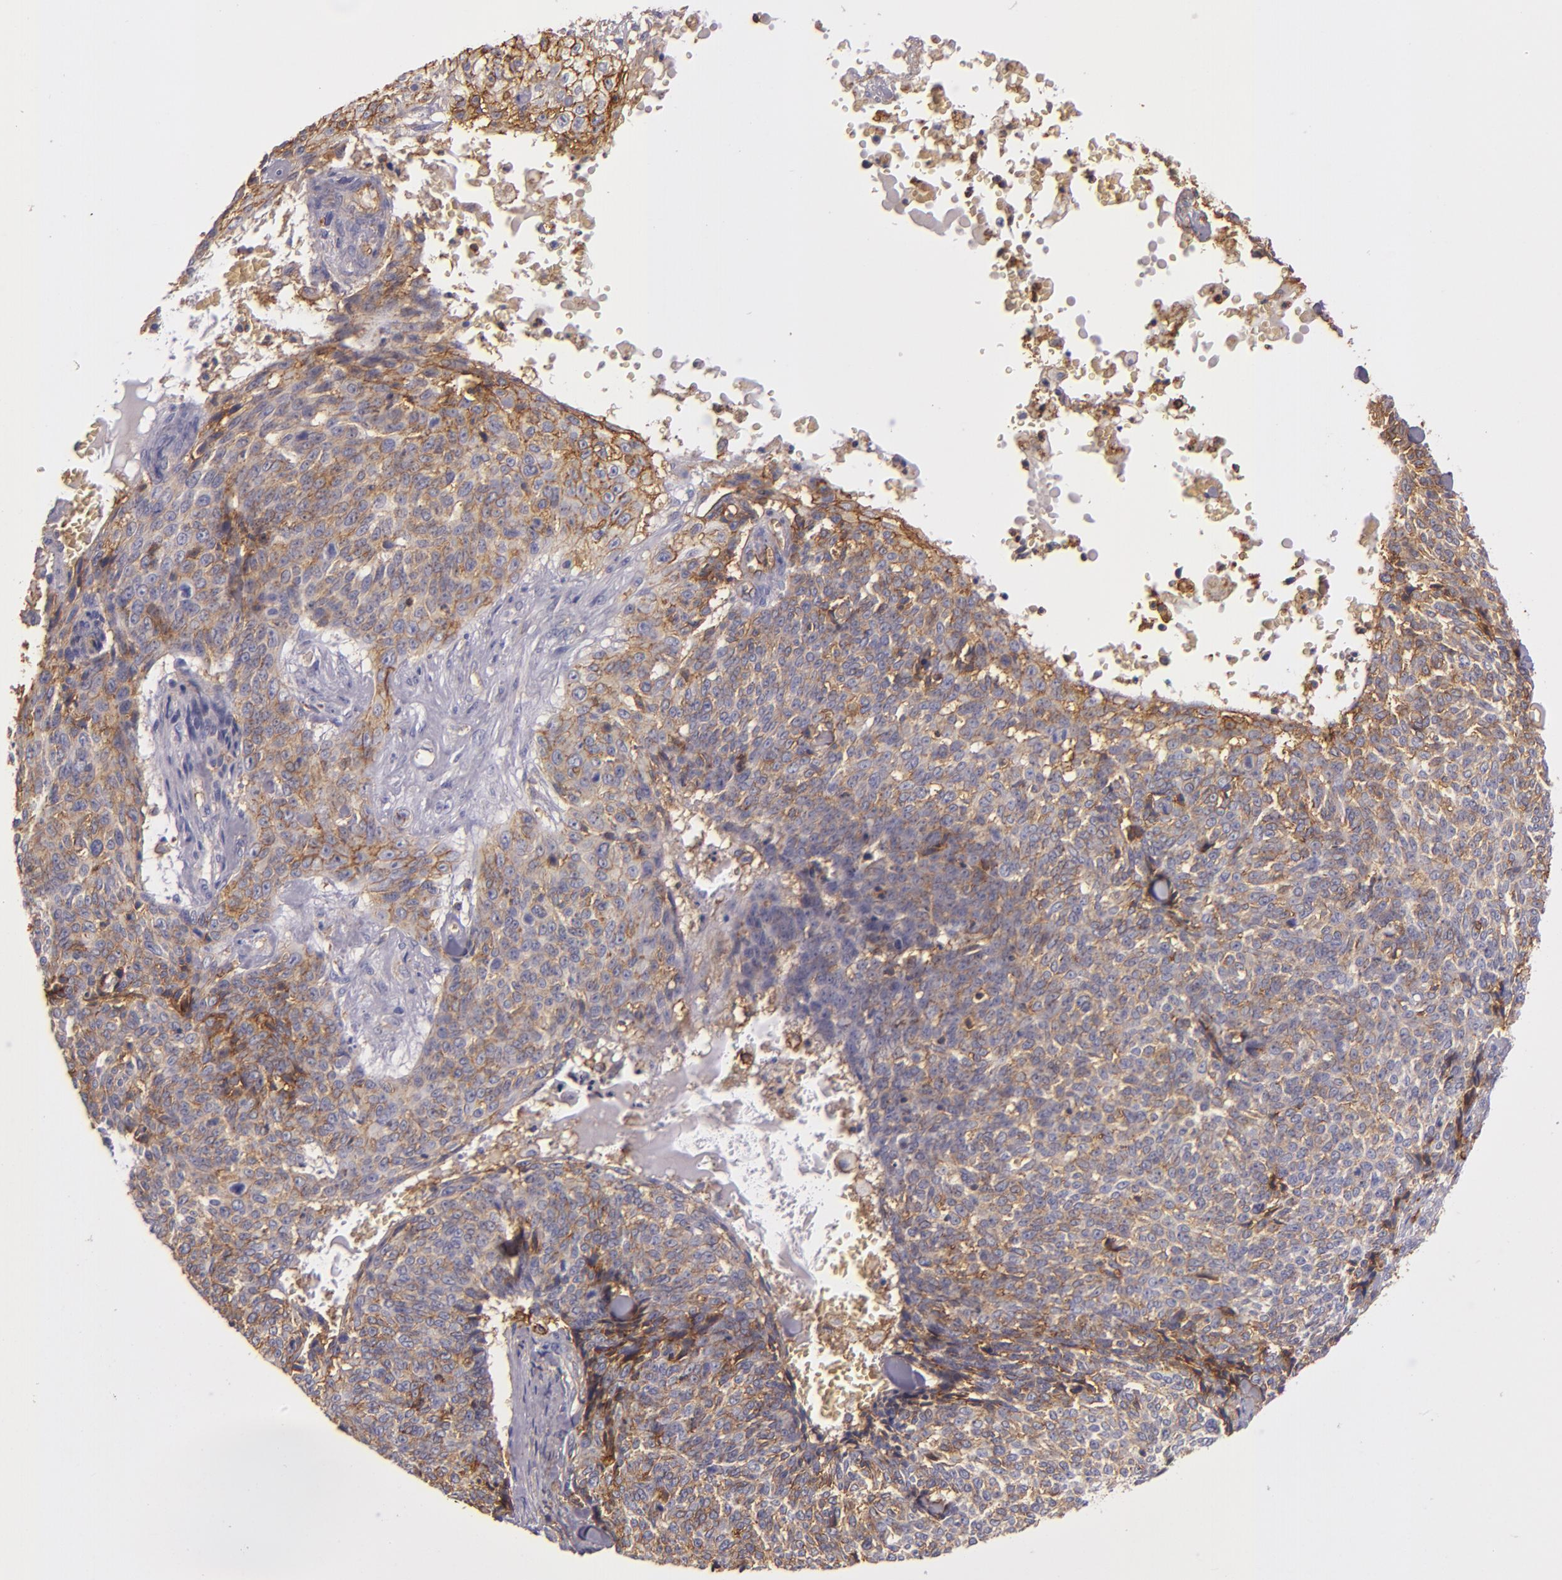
{"staining": {"intensity": "moderate", "quantity": ">75%", "location": "cytoplasmic/membranous"}, "tissue": "skin cancer", "cell_type": "Tumor cells", "image_type": "cancer", "snomed": [{"axis": "morphology", "description": "Basal cell carcinoma"}, {"axis": "topography", "description": "Skin"}], "caption": "The photomicrograph exhibits a brown stain indicating the presence of a protein in the cytoplasmic/membranous of tumor cells in basal cell carcinoma (skin).", "gene": "CD9", "patient": {"sex": "female", "age": 89}}